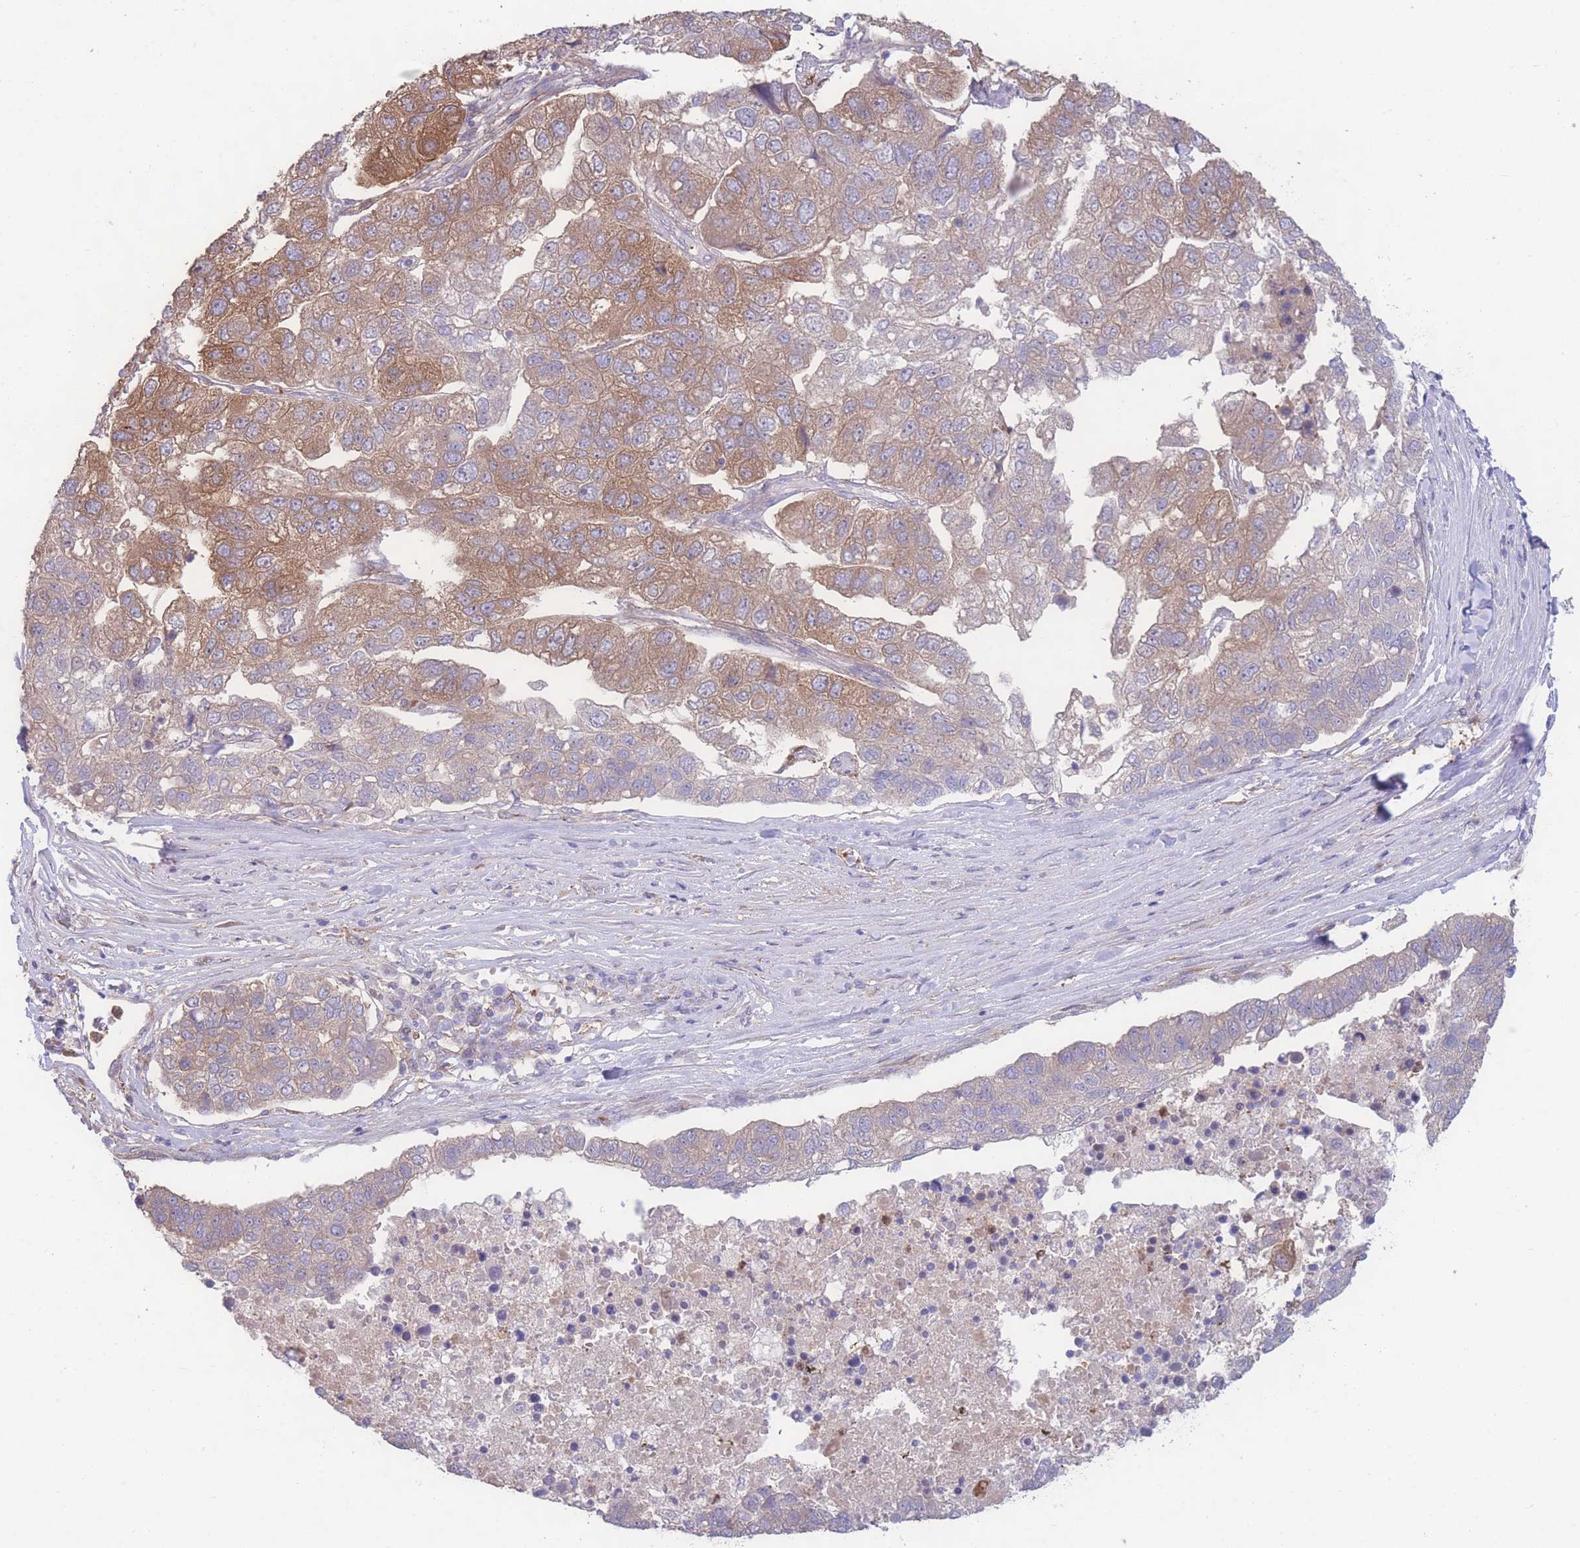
{"staining": {"intensity": "moderate", "quantity": "25%-75%", "location": "cytoplasmic/membranous"}, "tissue": "pancreatic cancer", "cell_type": "Tumor cells", "image_type": "cancer", "snomed": [{"axis": "morphology", "description": "Adenocarcinoma, NOS"}, {"axis": "topography", "description": "Pancreas"}], "caption": "Immunohistochemistry (IHC) image of neoplastic tissue: human pancreatic adenocarcinoma stained using immunohistochemistry shows medium levels of moderate protein expression localized specifically in the cytoplasmic/membranous of tumor cells, appearing as a cytoplasmic/membranous brown color.", "gene": "STEAP3", "patient": {"sex": "female", "age": 61}}